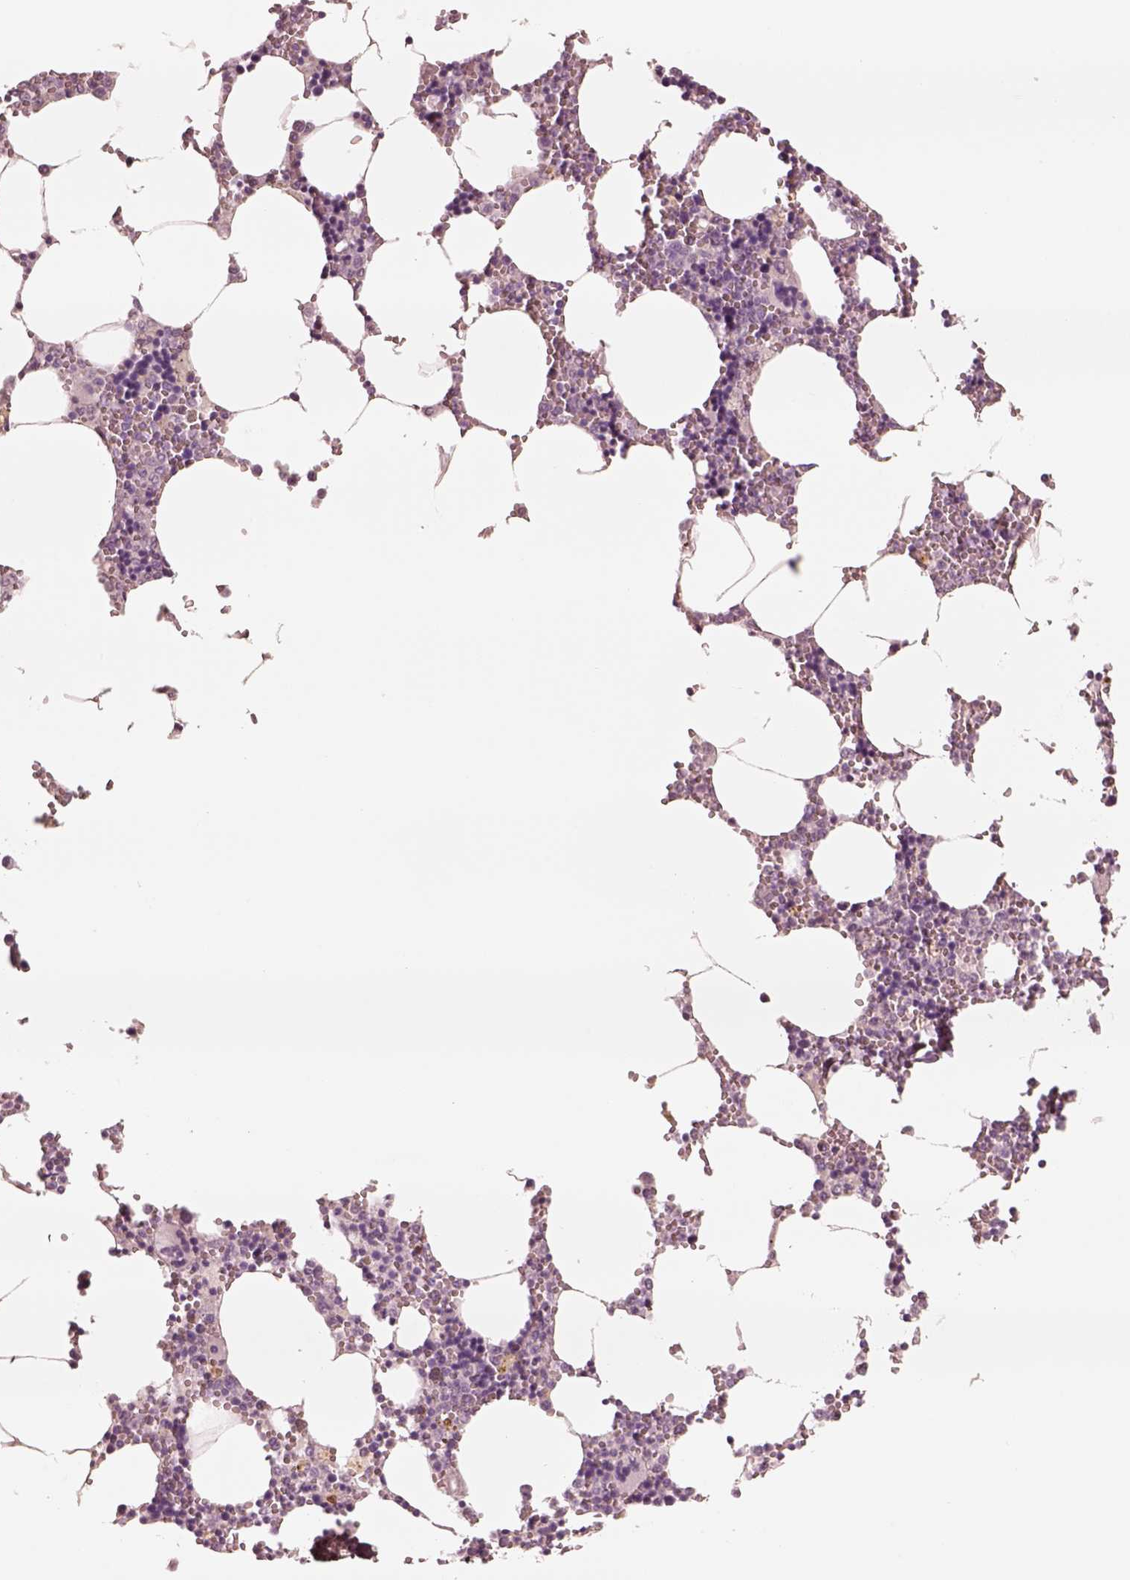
{"staining": {"intensity": "negative", "quantity": "none", "location": "none"}, "tissue": "bone marrow", "cell_type": "Hematopoietic cells", "image_type": "normal", "snomed": [{"axis": "morphology", "description": "Normal tissue, NOS"}, {"axis": "topography", "description": "Bone marrow"}], "caption": "Immunohistochemistry micrograph of benign bone marrow: bone marrow stained with DAB (3,3'-diaminobenzidine) exhibits no significant protein staining in hematopoietic cells. (DAB IHC, high magnification).", "gene": "DNAAF9", "patient": {"sex": "male", "age": 54}}